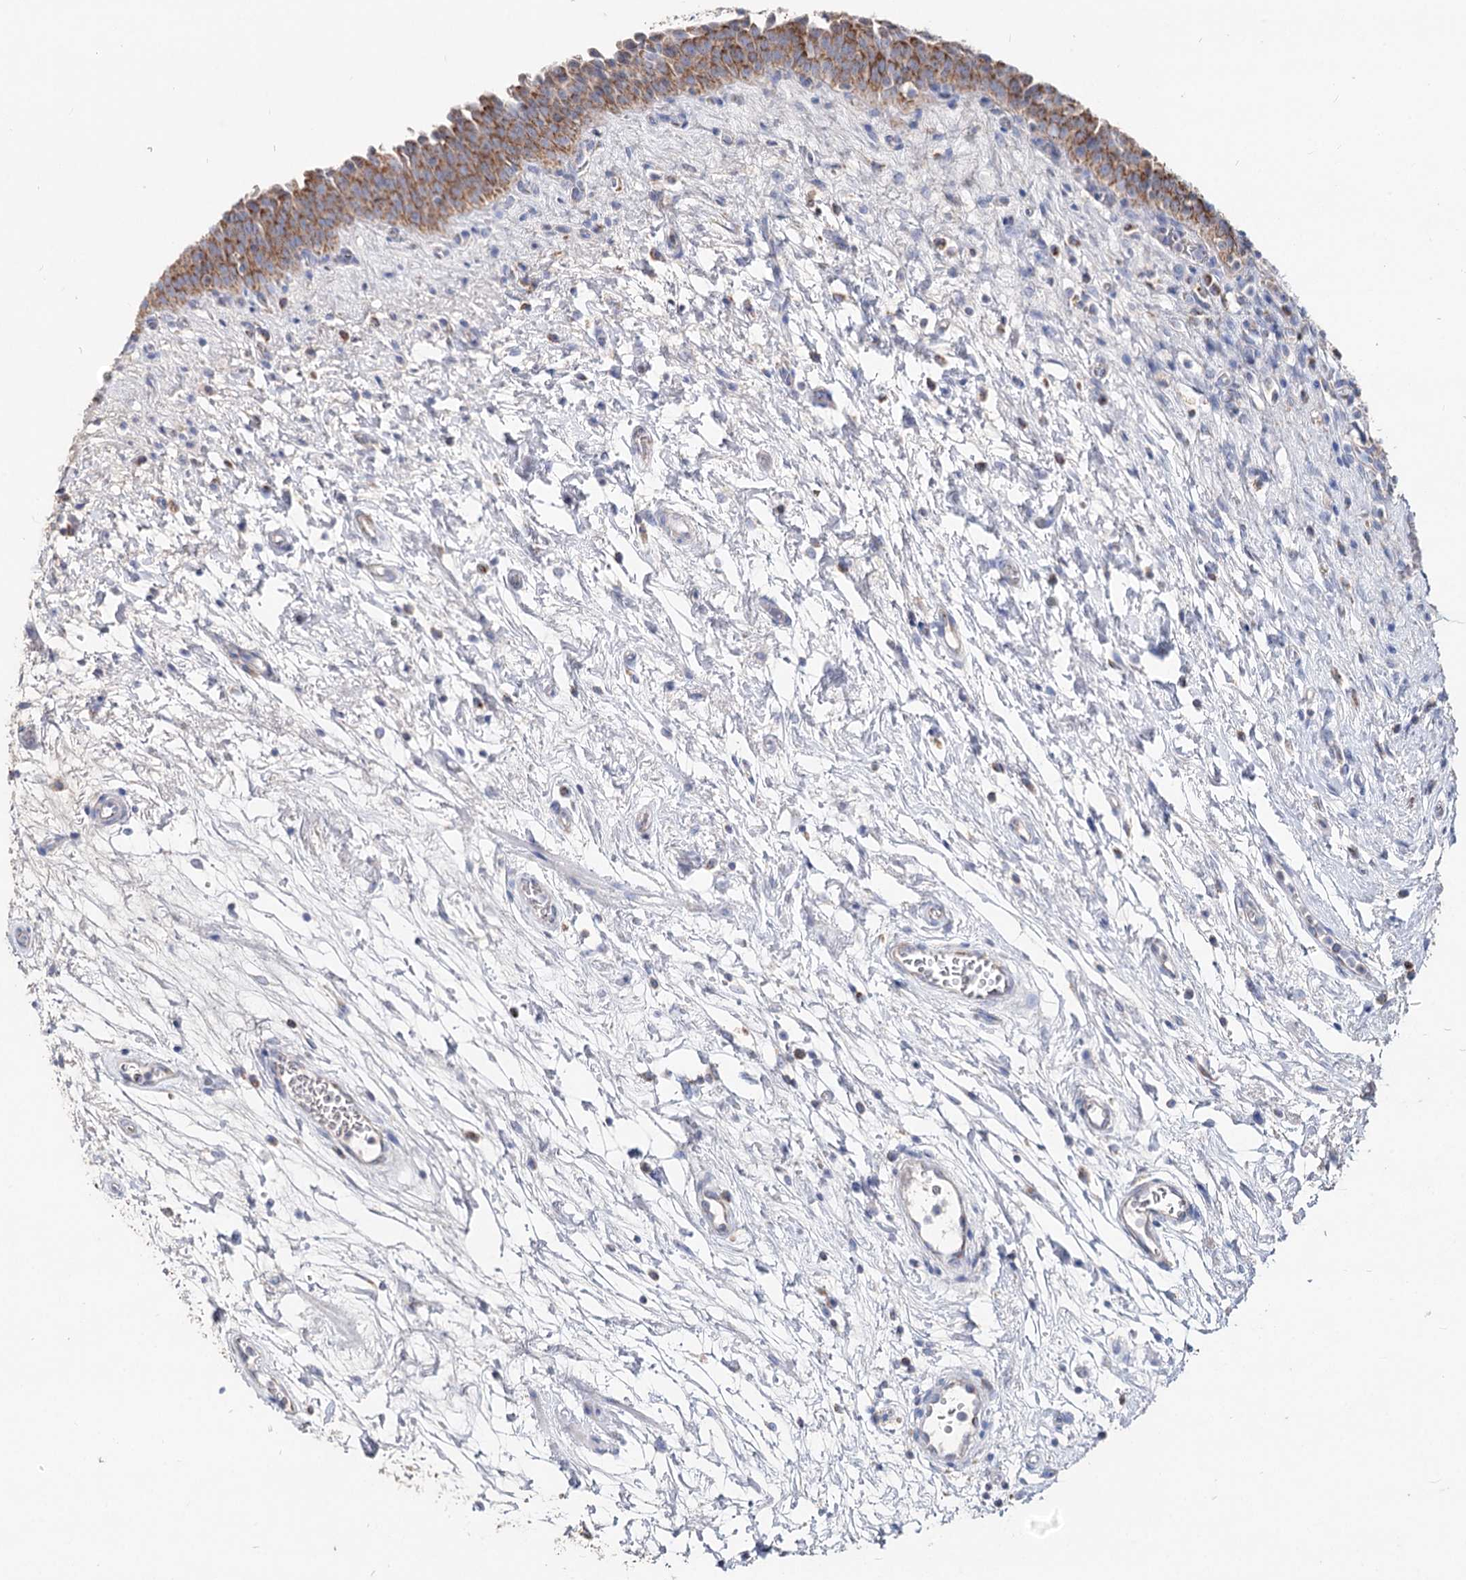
{"staining": {"intensity": "moderate", "quantity": "25%-75%", "location": "cytoplasmic/membranous"}, "tissue": "urinary bladder", "cell_type": "Urothelial cells", "image_type": "normal", "snomed": [{"axis": "morphology", "description": "Normal tissue, NOS"}, {"axis": "topography", "description": "Urinary bladder"}], "caption": "Urinary bladder stained with immunohistochemistry reveals moderate cytoplasmic/membranous staining in approximately 25%-75% of urothelial cells.", "gene": "MCCC2", "patient": {"sex": "male", "age": 83}}